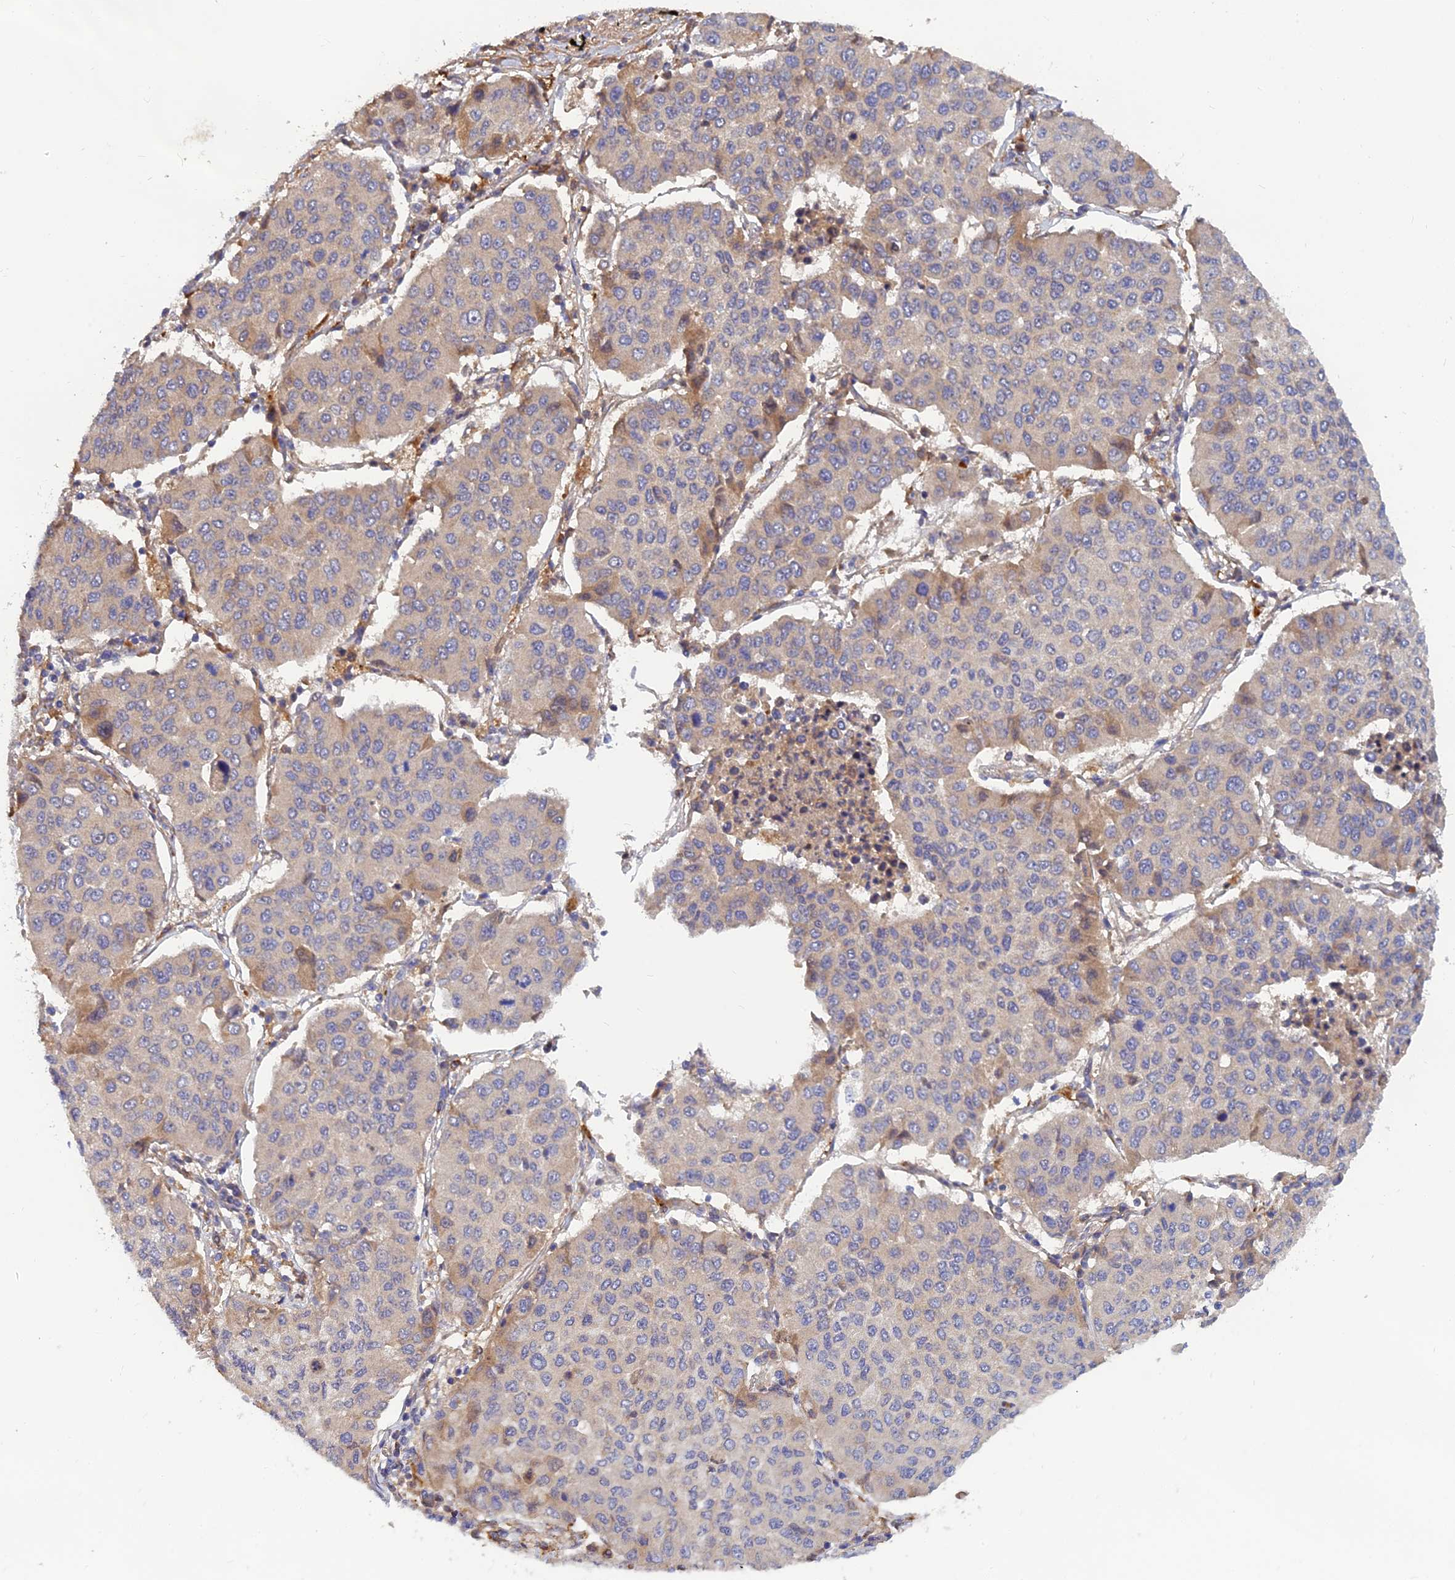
{"staining": {"intensity": "weak", "quantity": "<25%", "location": "cytoplasmic/membranous"}, "tissue": "lung cancer", "cell_type": "Tumor cells", "image_type": "cancer", "snomed": [{"axis": "morphology", "description": "Squamous cell carcinoma, NOS"}, {"axis": "topography", "description": "Lung"}], "caption": "The micrograph shows no staining of tumor cells in lung cancer.", "gene": "FAM151B", "patient": {"sex": "male", "age": 74}}